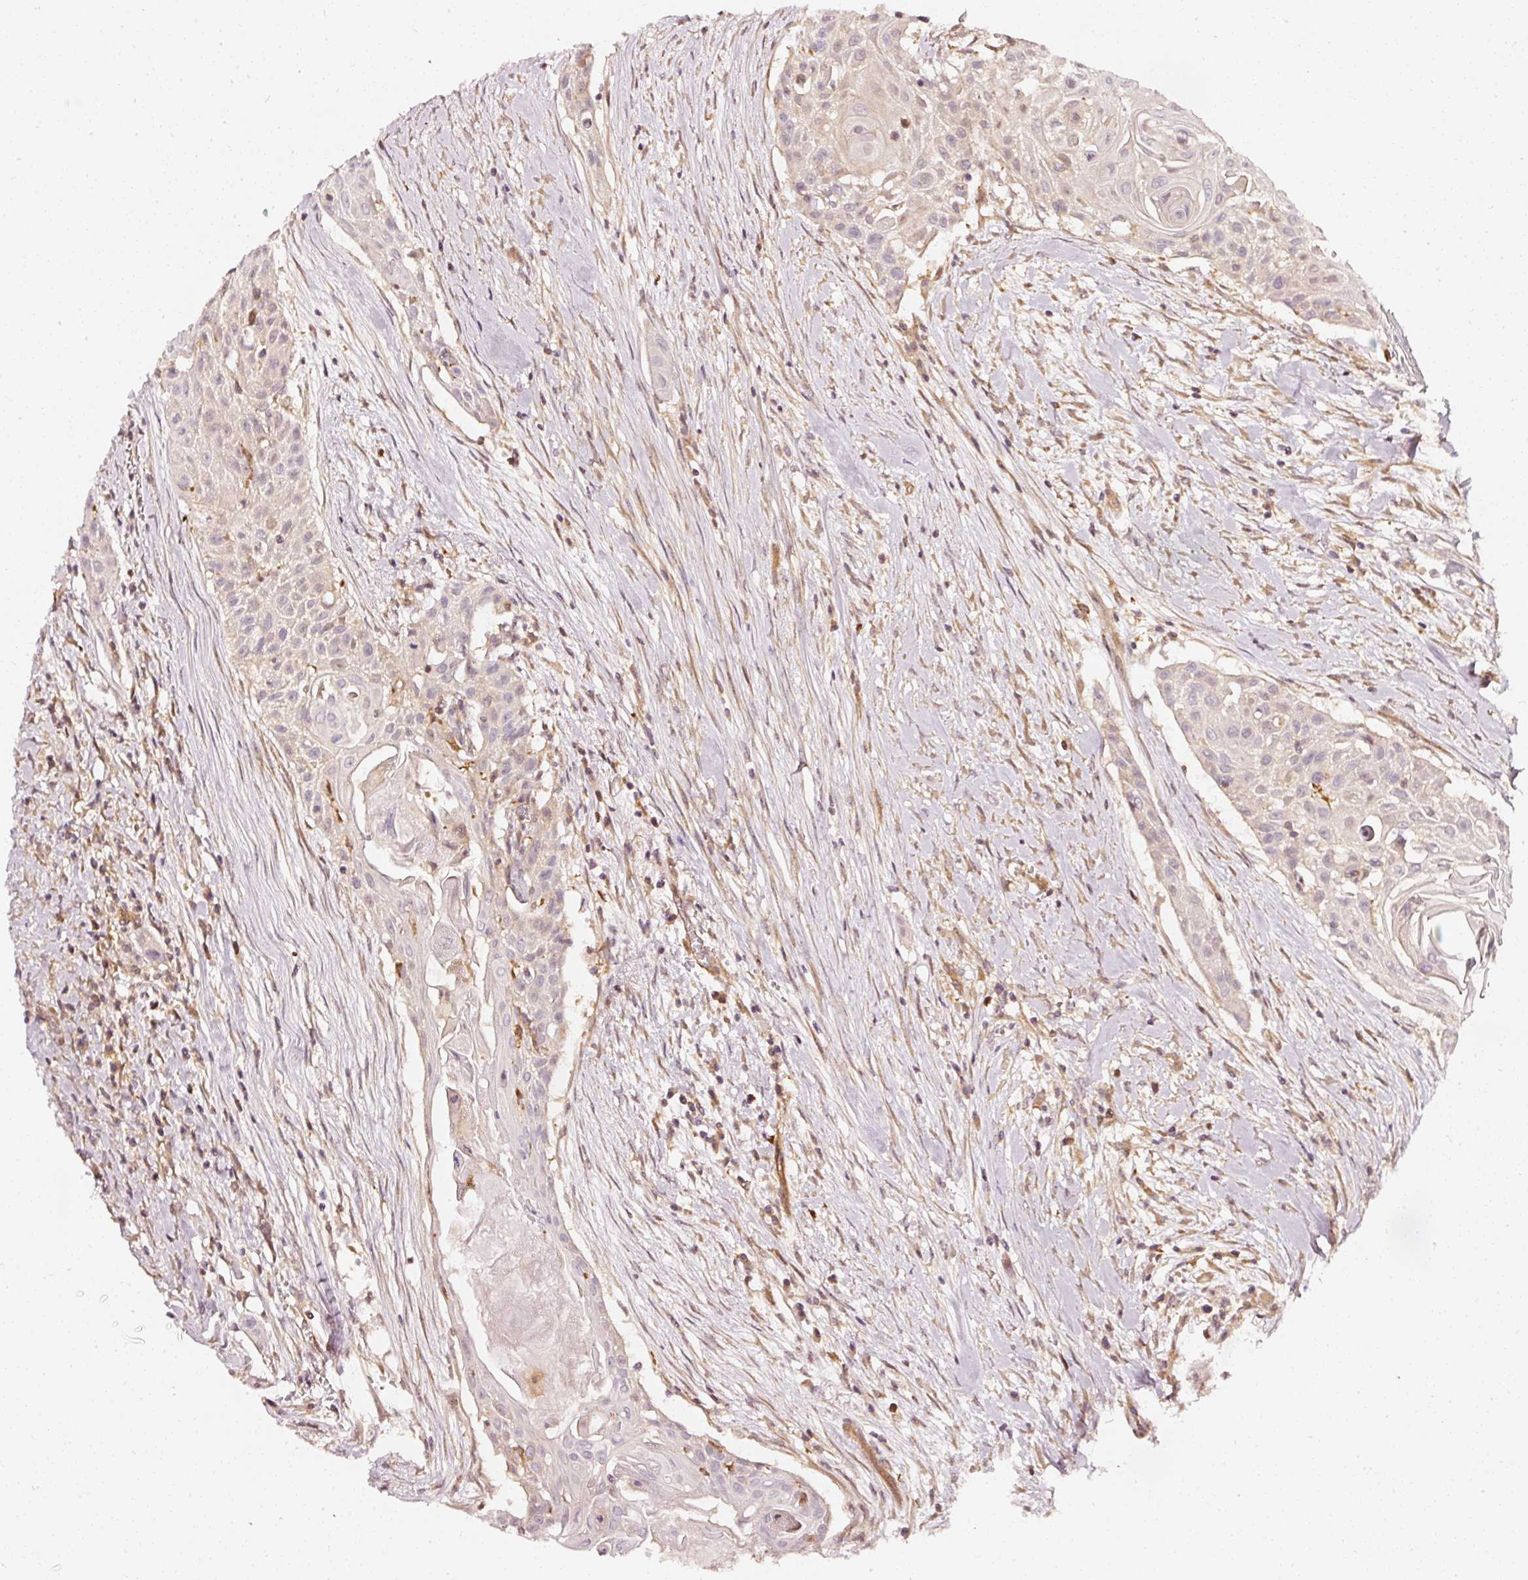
{"staining": {"intensity": "weak", "quantity": "<25%", "location": "nuclear"}, "tissue": "head and neck cancer", "cell_type": "Tumor cells", "image_type": "cancer", "snomed": [{"axis": "morphology", "description": "Squamous cell carcinoma, NOS"}, {"axis": "topography", "description": "Lymph node"}, {"axis": "topography", "description": "Salivary gland"}, {"axis": "topography", "description": "Head-Neck"}], "caption": "This is an immunohistochemistry (IHC) photomicrograph of head and neck cancer (squamous cell carcinoma). There is no expression in tumor cells.", "gene": "ASMTL", "patient": {"sex": "female", "age": 74}}